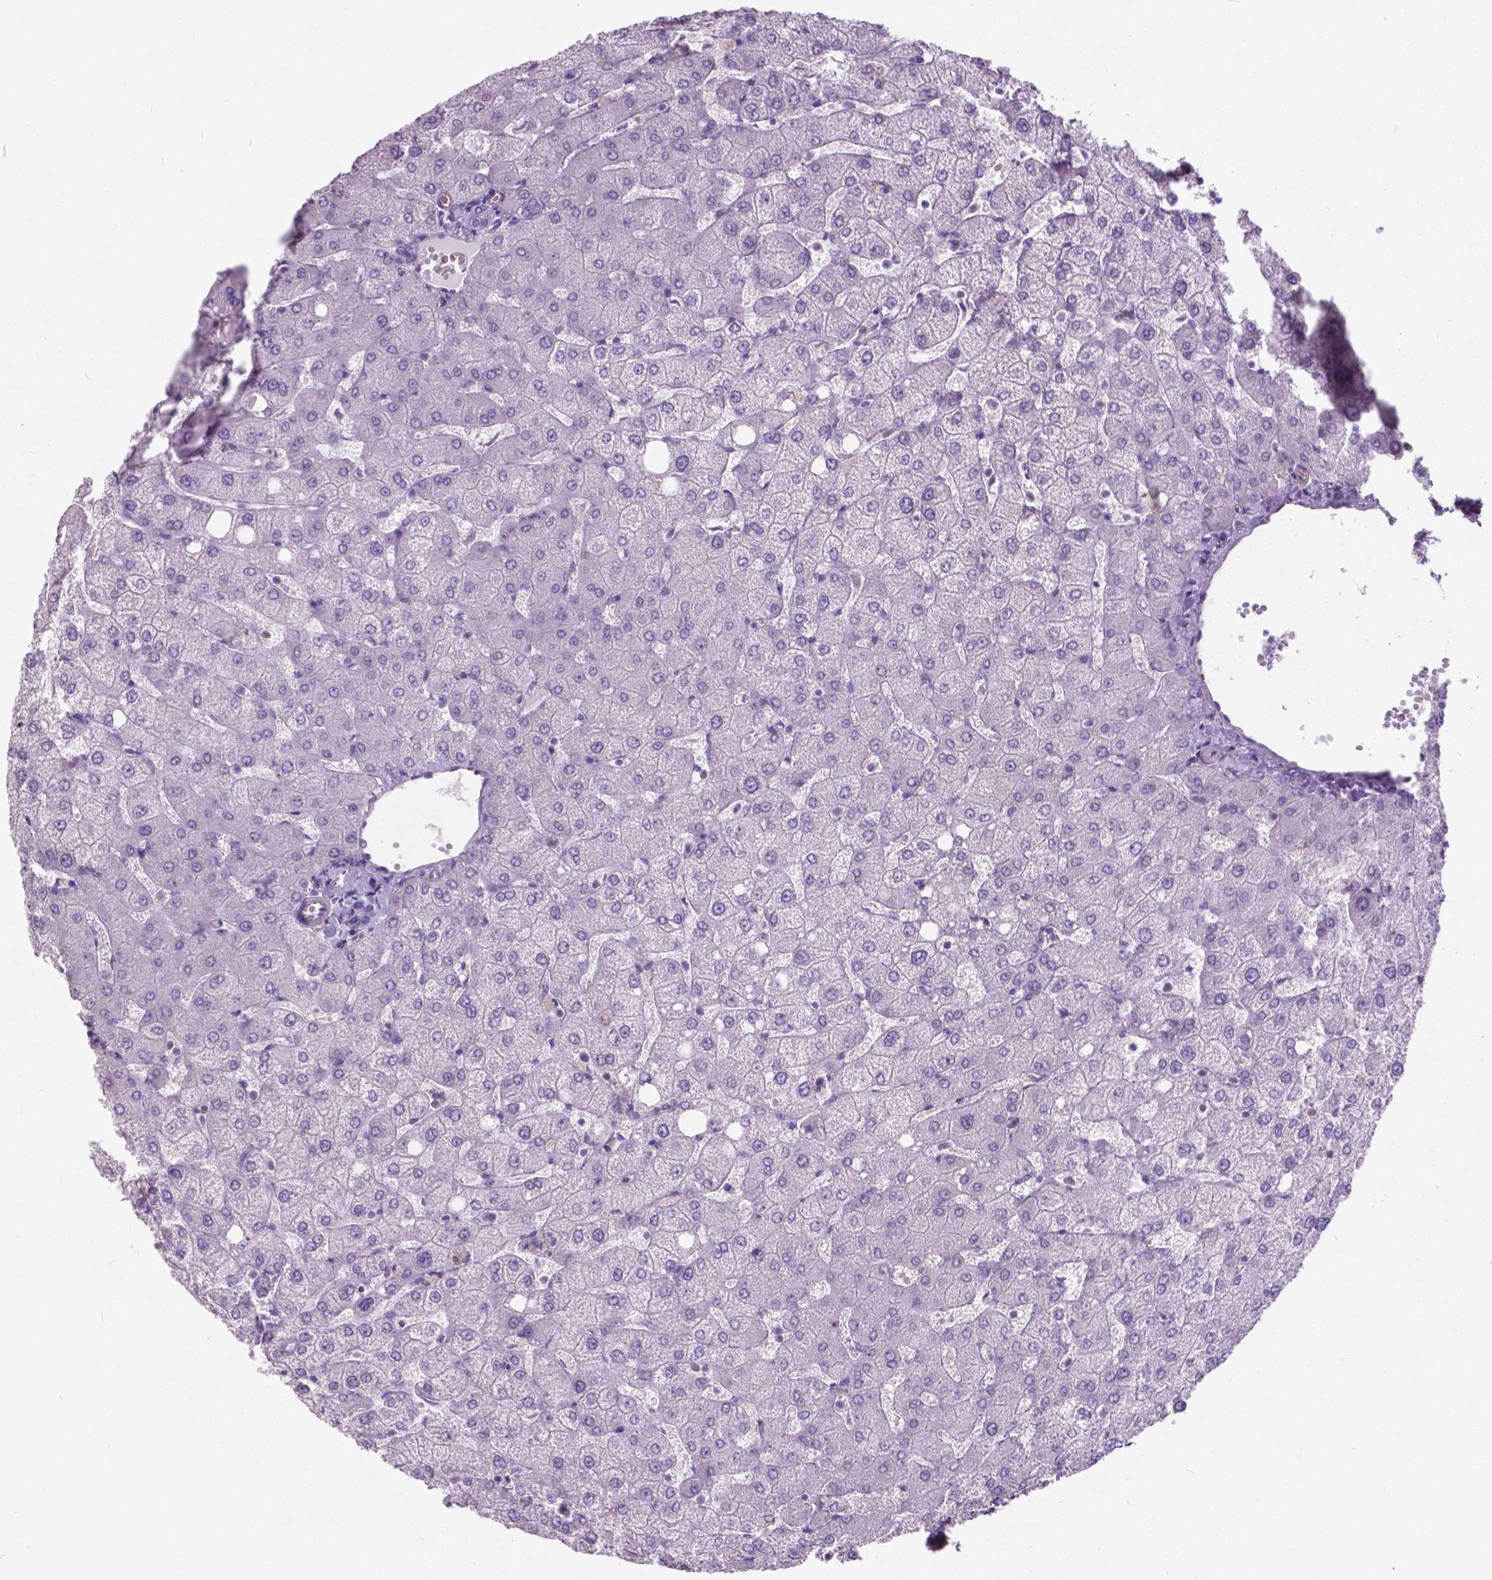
{"staining": {"intensity": "negative", "quantity": "none", "location": "none"}, "tissue": "liver", "cell_type": "Cholangiocytes", "image_type": "normal", "snomed": [{"axis": "morphology", "description": "Normal tissue, NOS"}, {"axis": "topography", "description": "Liver"}], "caption": "The micrograph demonstrates no significant staining in cholangiocytes of liver. (Stains: DAB immunohistochemistry (IHC) with hematoxylin counter stain, Microscopy: brightfield microscopy at high magnification).", "gene": "AMOT", "patient": {"sex": "female", "age": 54}}